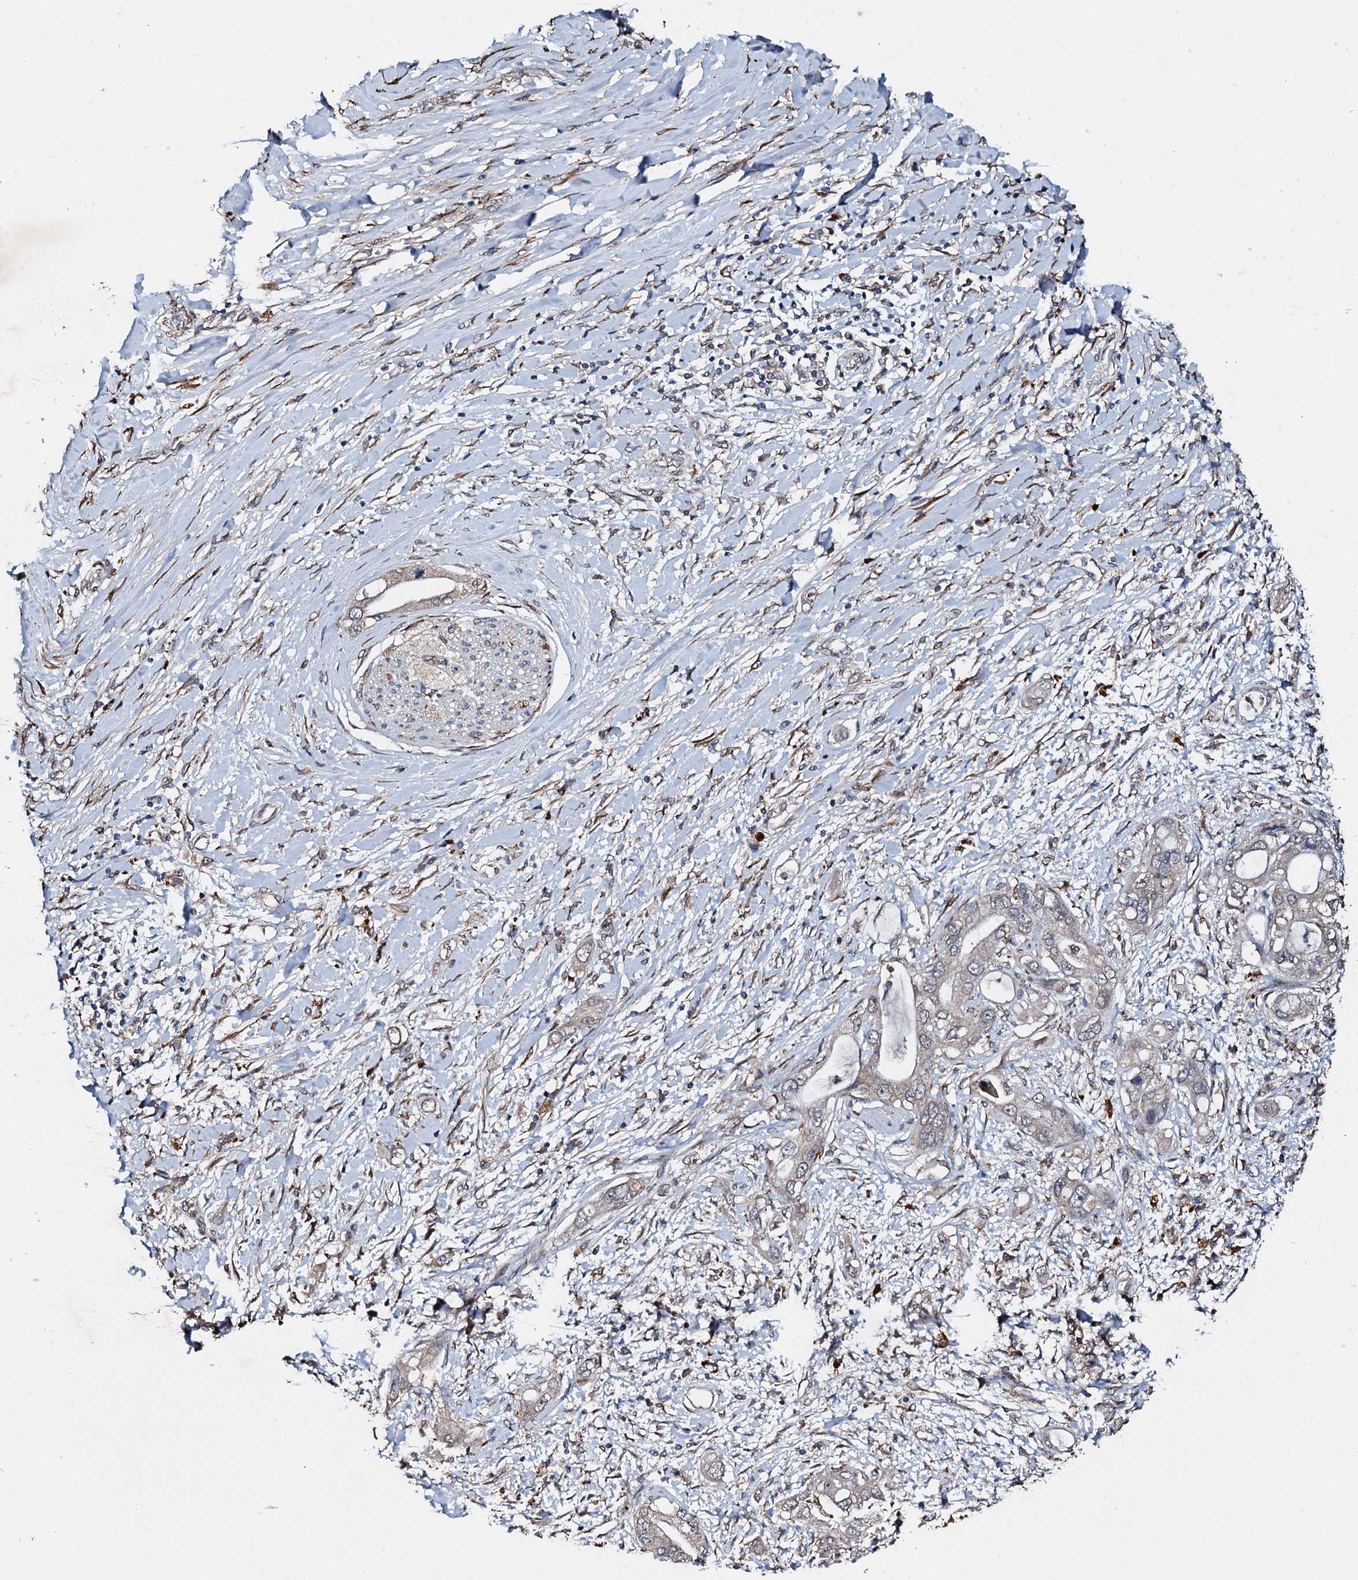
{"staining": {"intensity": "weak", "quantity": "<25%", "location": "cytoplasmic/membranous"}, "tissue": "pancreatic cancer", "cell_type": "Tumor cells", "image_type": "cancer", "snomed": [{"axis": "morphology", "description": "Inflammation, NOS"}, {"axis": "morphology", "description": "Adenocarcinoma, NOS"}, {"axis": "topography", "description": "Pancreas"}], "caption": "Tumor cells show no significant positivity in pancreatic cancer.", "gene": "ADAMTS10", "patient": {"sex": "female", "age": 56}}